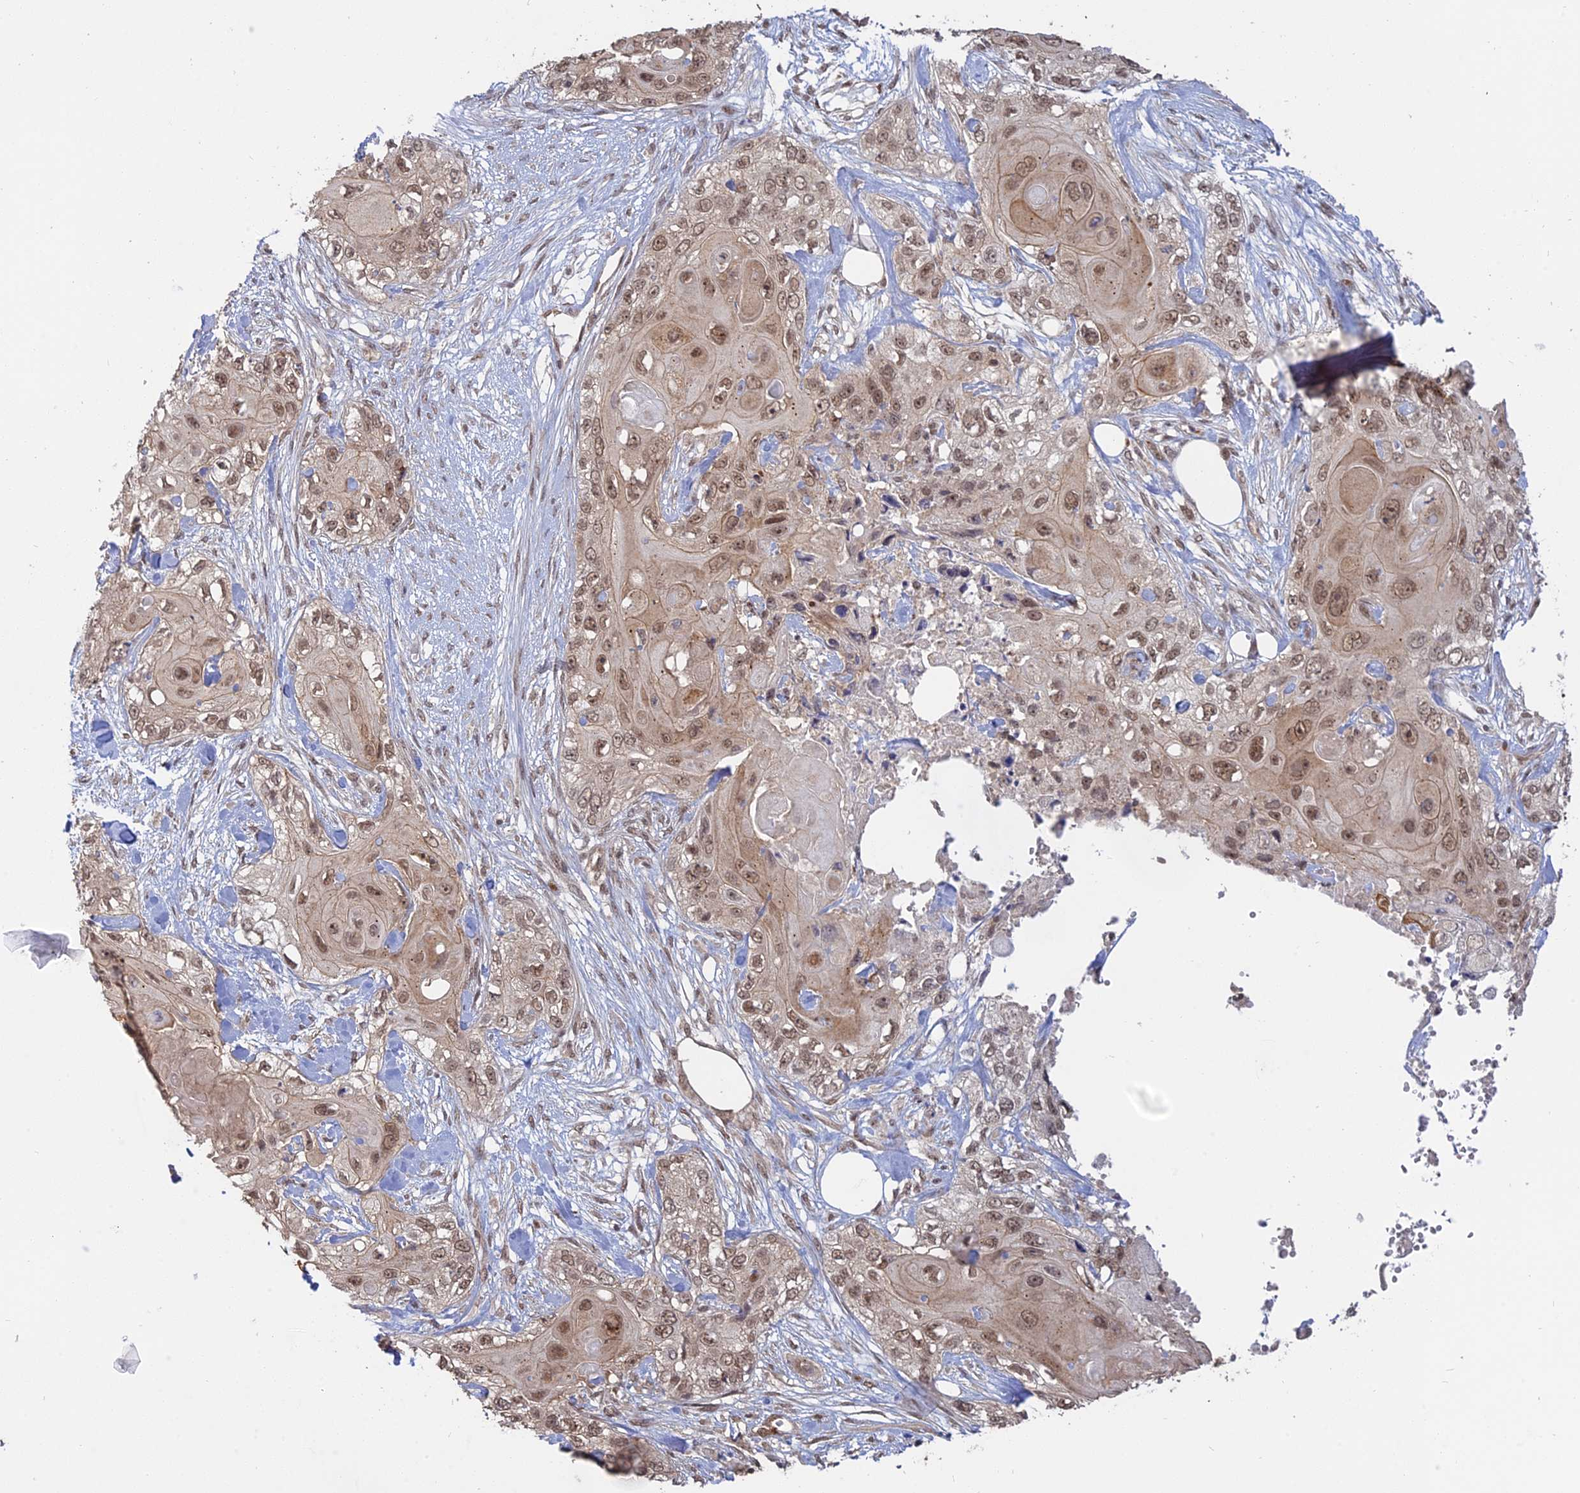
{"staining": {"intensity": "moderate", "quantity": ">75%", "location": "nuclear"}, "tissue": "skin cancer", "cell_type": "Tumor cells", "image_type": "cancer", "snomed": [{"axis": "morphology", "description": "Normal tissue, NOS"}, {"axis": "morphology", "description": "Squamous cell carcinoma, NOS"}, {"axis": "topography", "description": "Skin"}], "caption": "A photomicrograph of human skin squamous cell carcinoma stained for a protein reveals moderate nuclear brown staining in tumor cells.", "gene": "PKIG", "patient": {"sex": "male", "age": 72}}